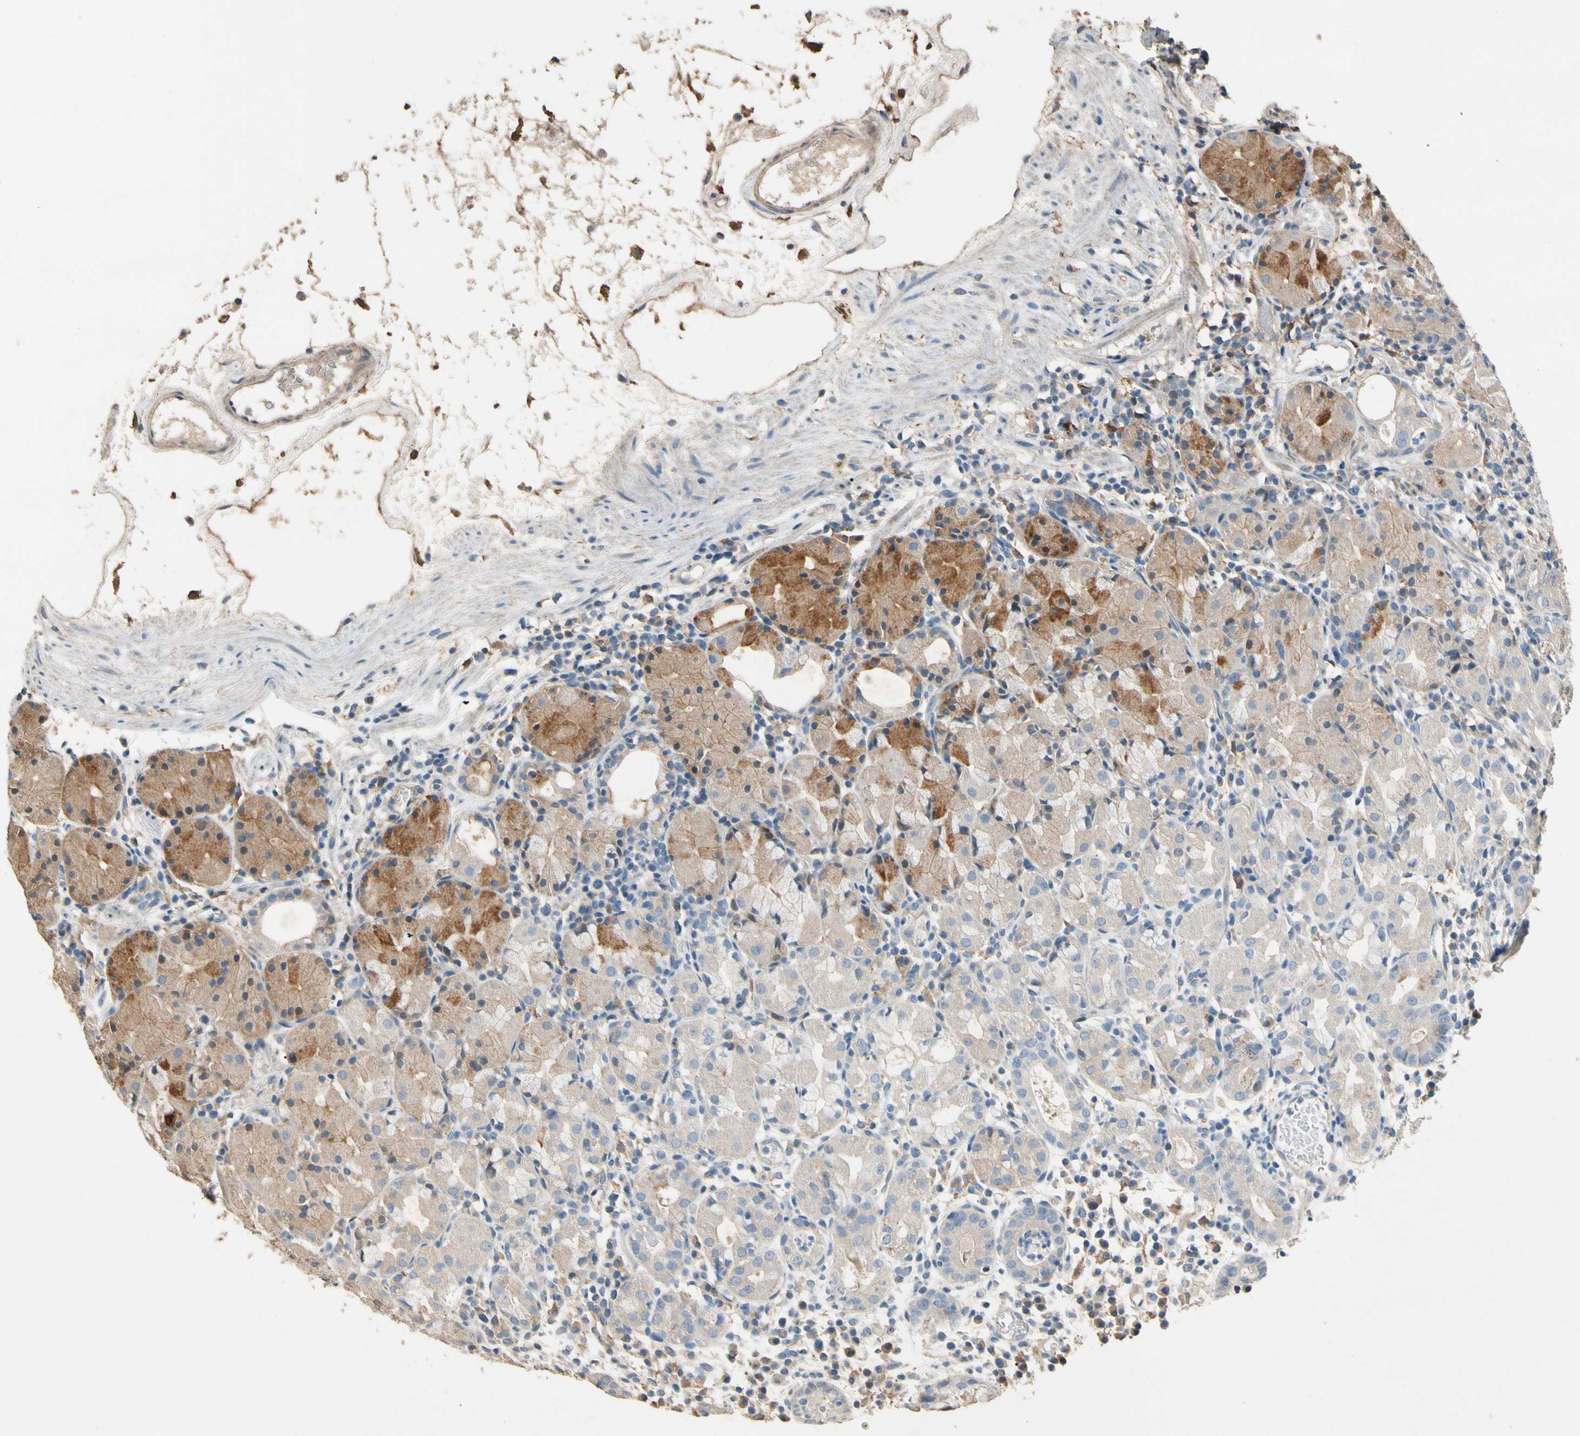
{"staining": {"intensity": "moderate", "quantity": "25%-75%", "location": "cytoplasmic/membranous"}, "tissue": "stomach", "cell_type": "Glandular cells", "image_type": "normal", "snomed": [{"axis": "morphology", "description": "Normal tissue, NOS"}, {"axis": "topography", "description": "Stomach"}, {"axis": "topography", "description": "Stomach, lower"}], "caption": "Stomach stained for a protein (brown) reveals moderate cytoplasmic/membranous positive staining in approximately 25%-75% of glandular cells.", "gene": "CDH6", "patient": {"sex": "female", "age": 75}}